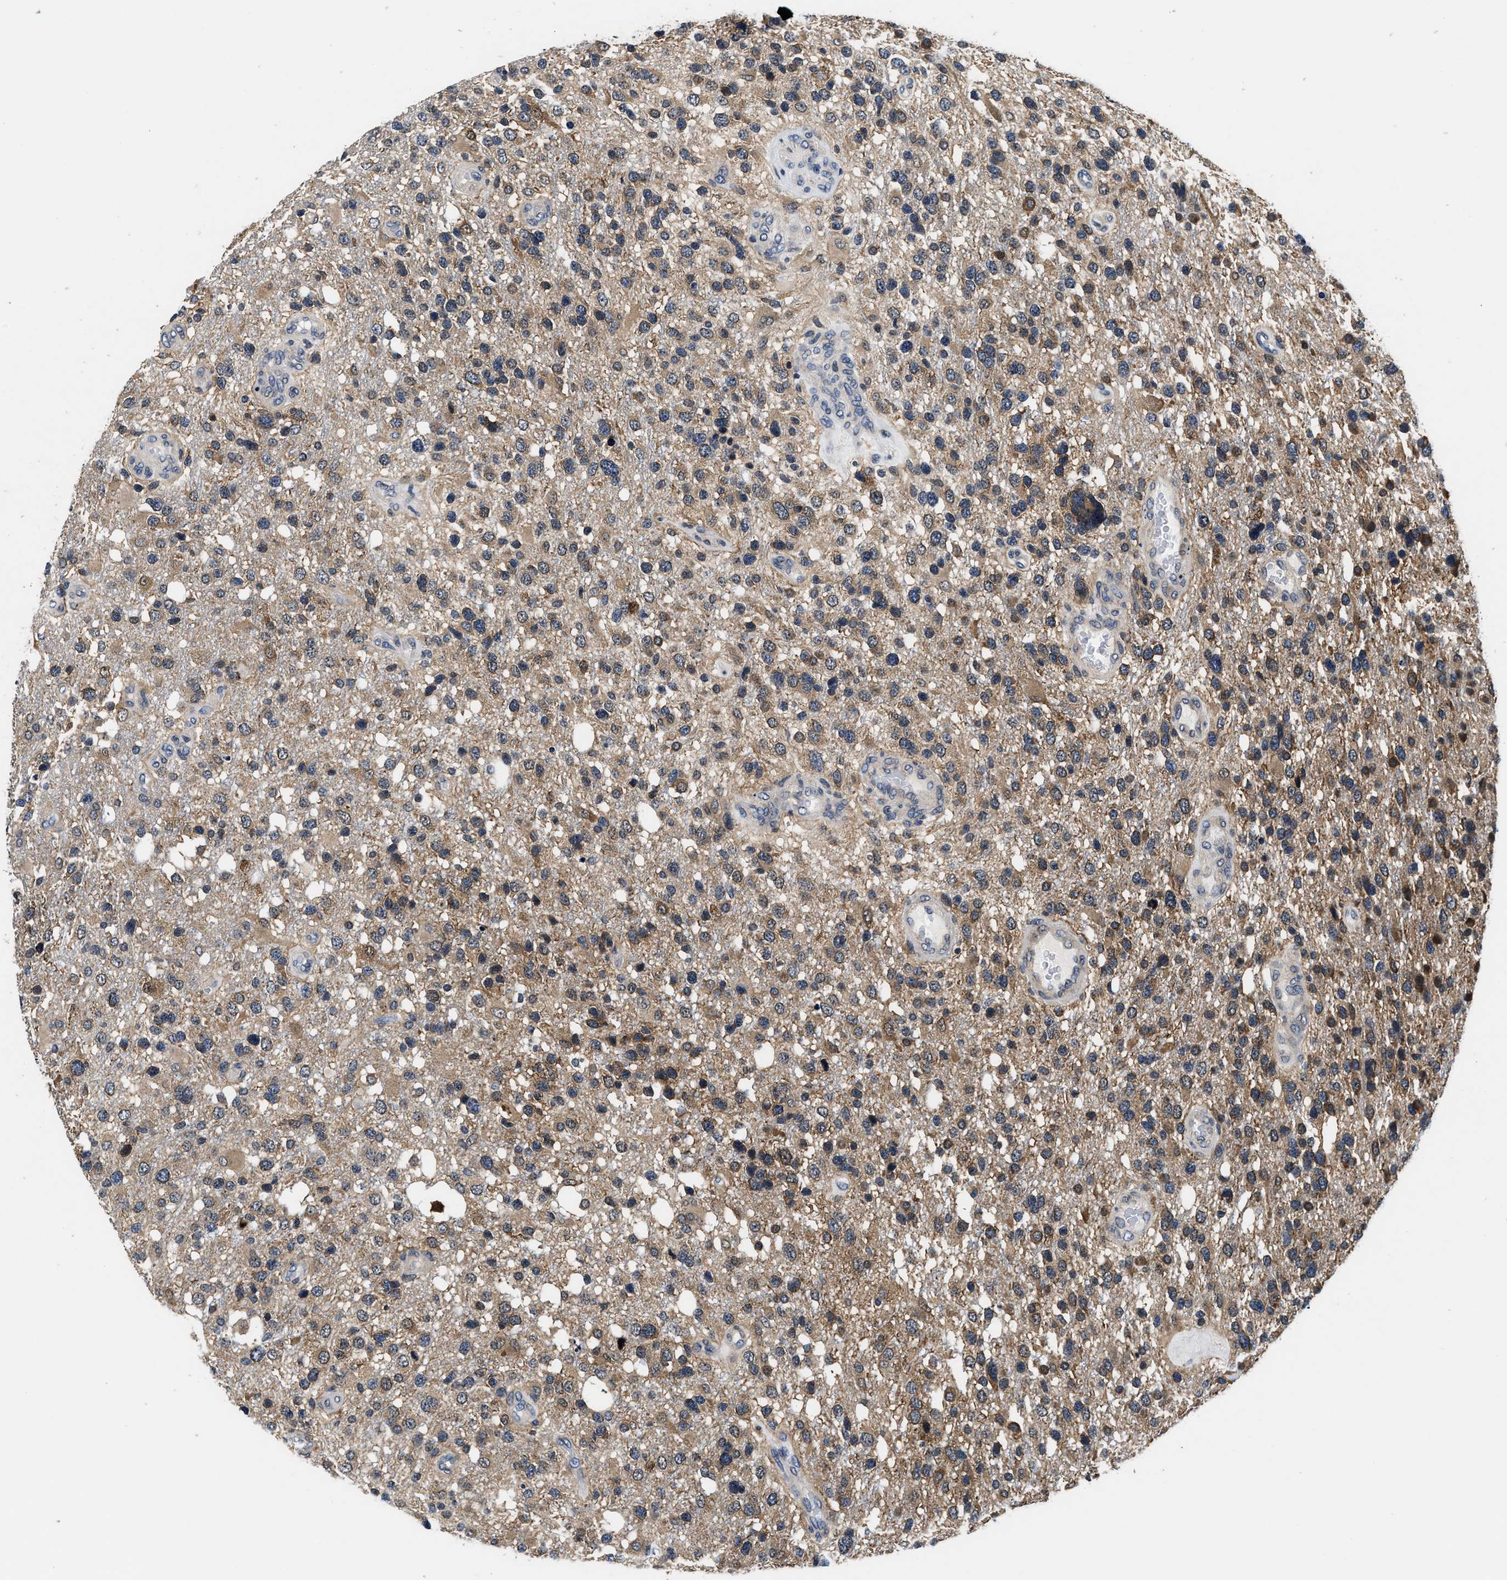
{"staining": {"intensity": "moderate", "quantity": "25%-75%", "location": "cytoplasmic/membranous"}, "tissue": "glioma", "cell_type": "Tumor cells", "image_type": "cancer", "snomed": [{"axis": "morphology", "description": "Glioma, malignant, High grade"}, {"axis": "topography", "description": "Brain"}], "caption": "This histopathology image shows immunohistochemistry staining of malignant high-grade glioma, with medium moderate cytoplasmic/membranous positivity in approximately 25%-75% of tumor cells.", "gene": "PHPT1", "patient": {"sex": "female", "age": 58}}